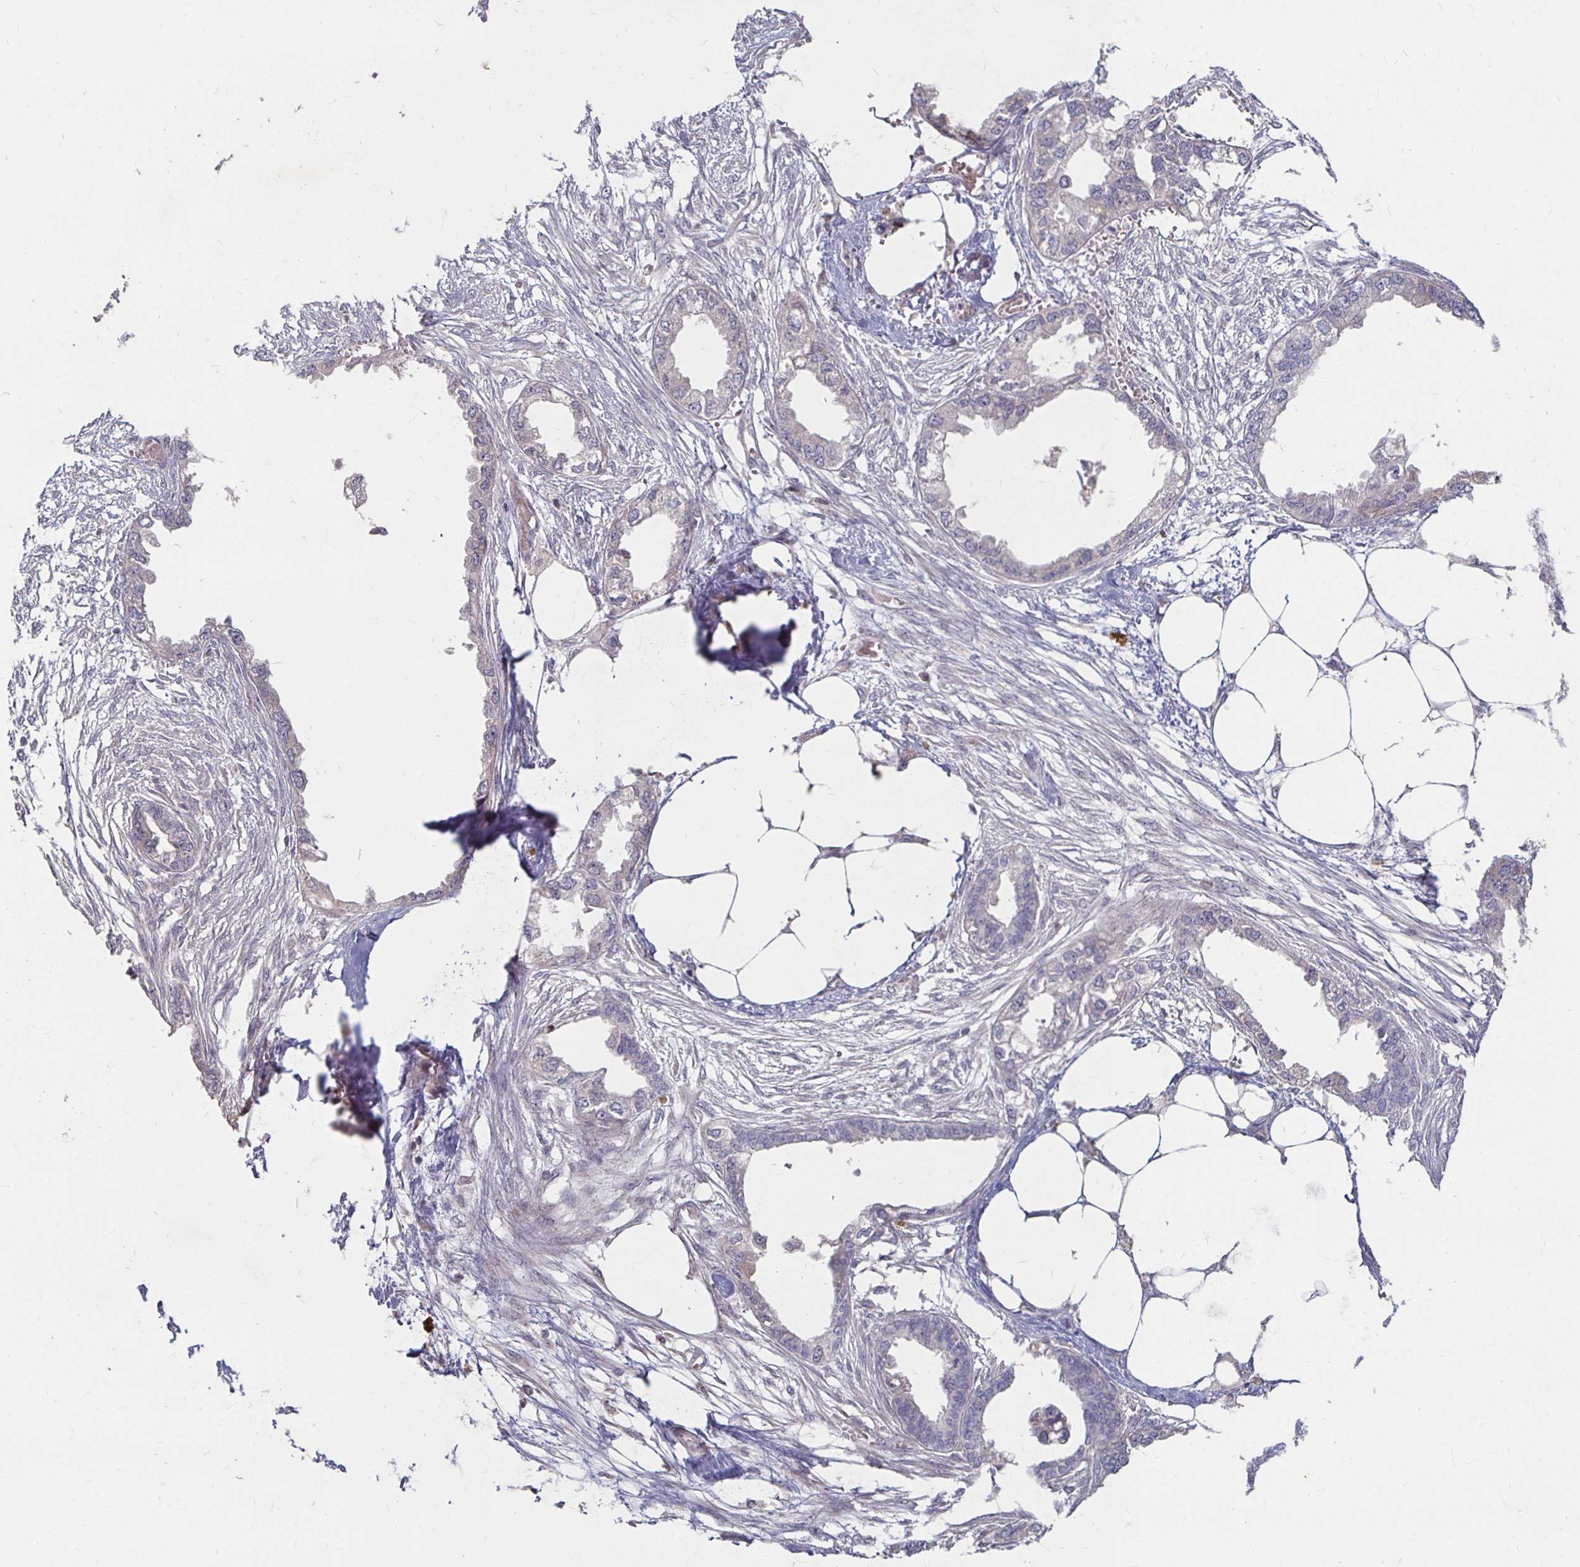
{"staining": {"intensity": "weak", "quantity": "<25%", "location": "cytoplasmic/membranous"}, "tissue": "endometrial cancer", "cell_type": "Tumor cells", "image_type": "cancer", "snomed": [{"axis": "morphology", "description": "Adenocarcinoma, NOS"}, {"axis": "morphology", "description": "Adenocarcinoma, metastatic, NOS"}, {"axis": "topography", "description": "Adipose tissue"}, {"axis": "topography", "description": "Endometrium"}], "caption": "Protein analysis of endometrial cancer reveals no significant staining in tumor cells. (Brightfield microscopy of DAB immunohistochemistry (IHC) at high magnification).", "gene": "RNF144B", "patient": {"sex": "female", "age": 67}}